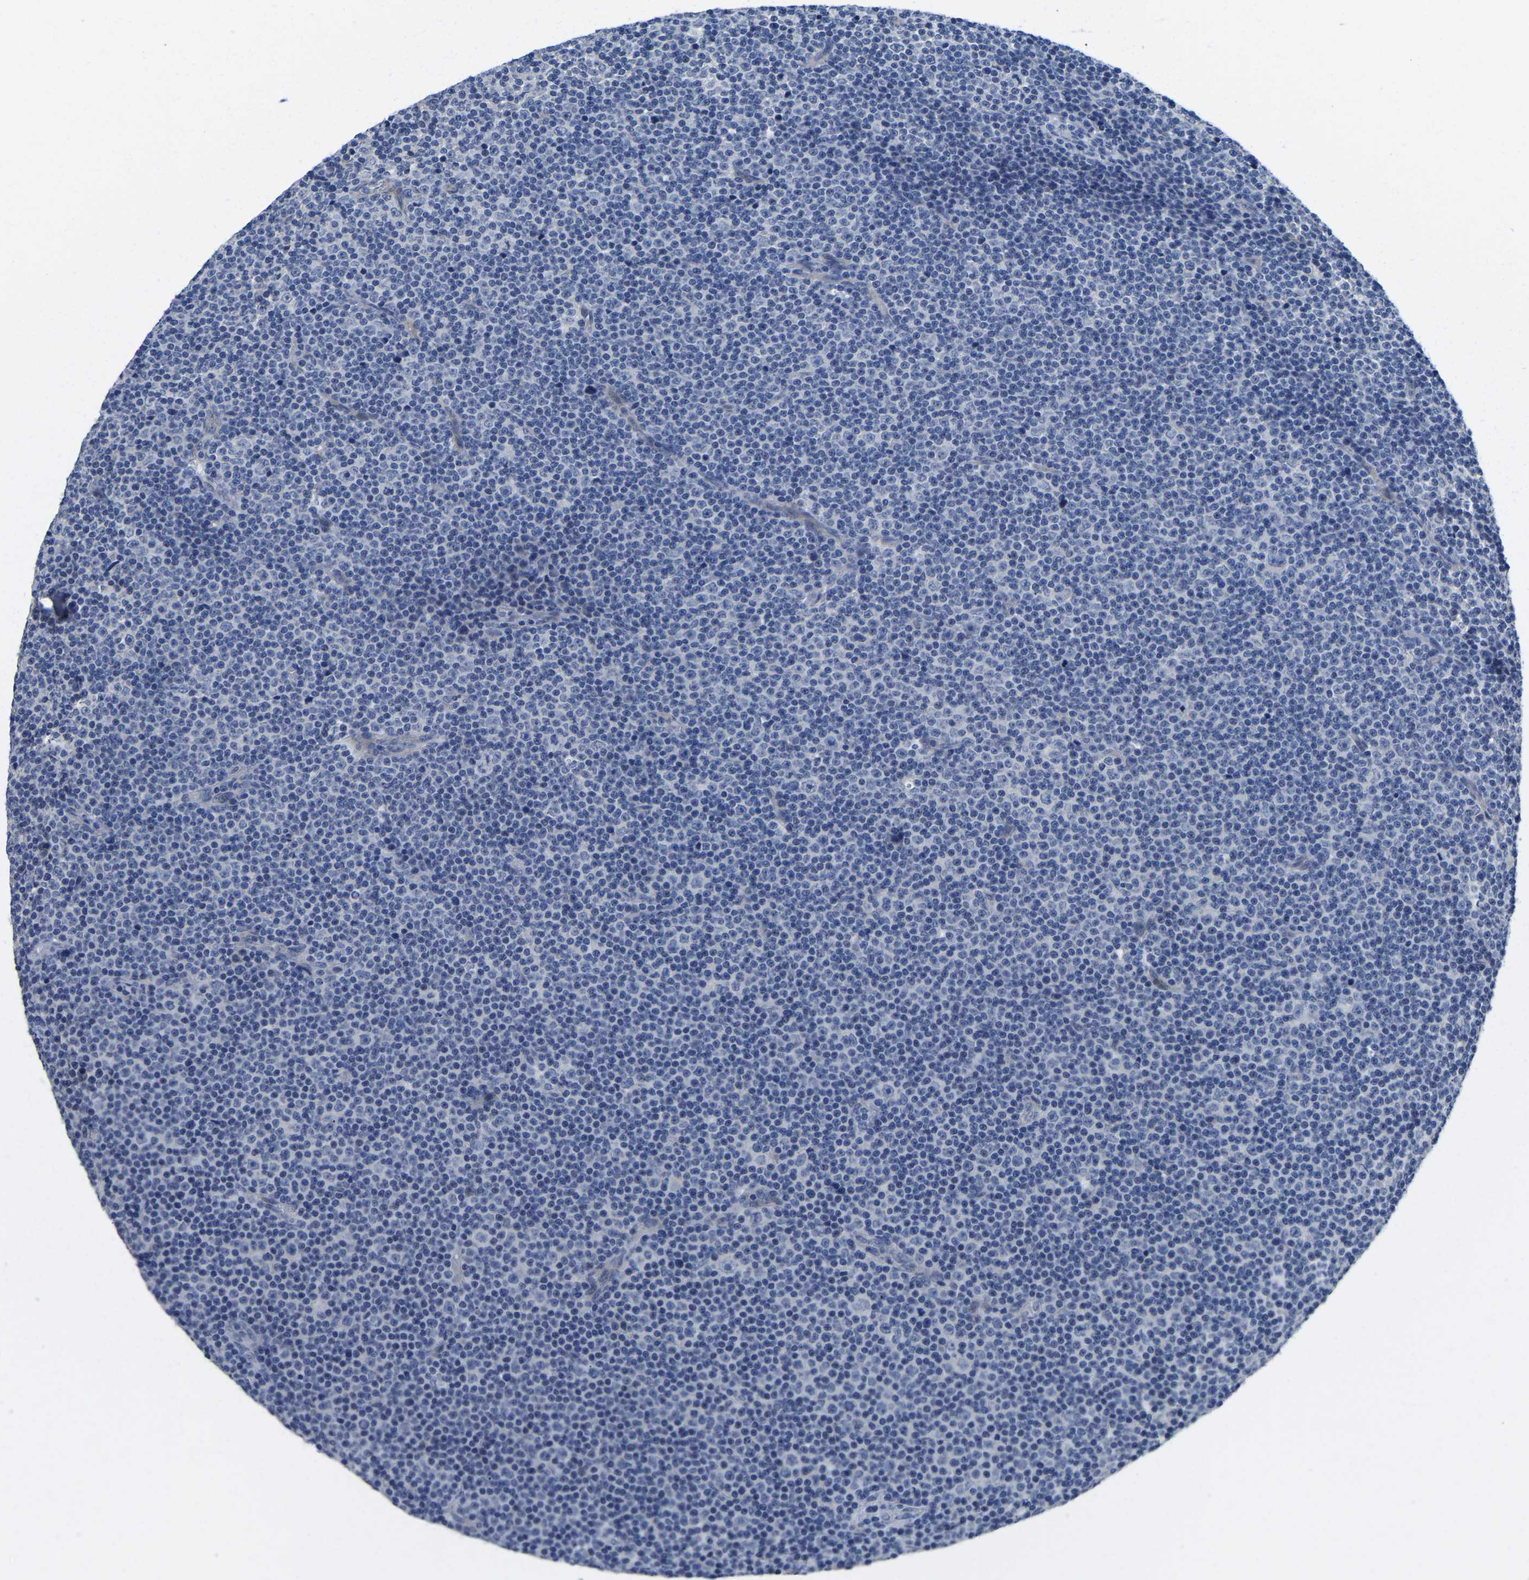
{"staining": {"intensity": "negative", "quantity": "none", "location": "none"}, "tissue": "lymphoma", "cell_type": "Tumor cells", "image_type": "cancer", "snomed": [{"axis": "morphology", "description": "Malignant lymphoma, non-Hodgkin's type, Low grade"}, {"axis": "topography", "description": "Lymph node"}], "caption": "Low-grade malignant lymphoma, non-Hodgkin's type was stained to show a protein in brown. There is no significant staining in tumor cells.", "gene": "ITGA2", "patient": {"sex": "female", "age": 67}}